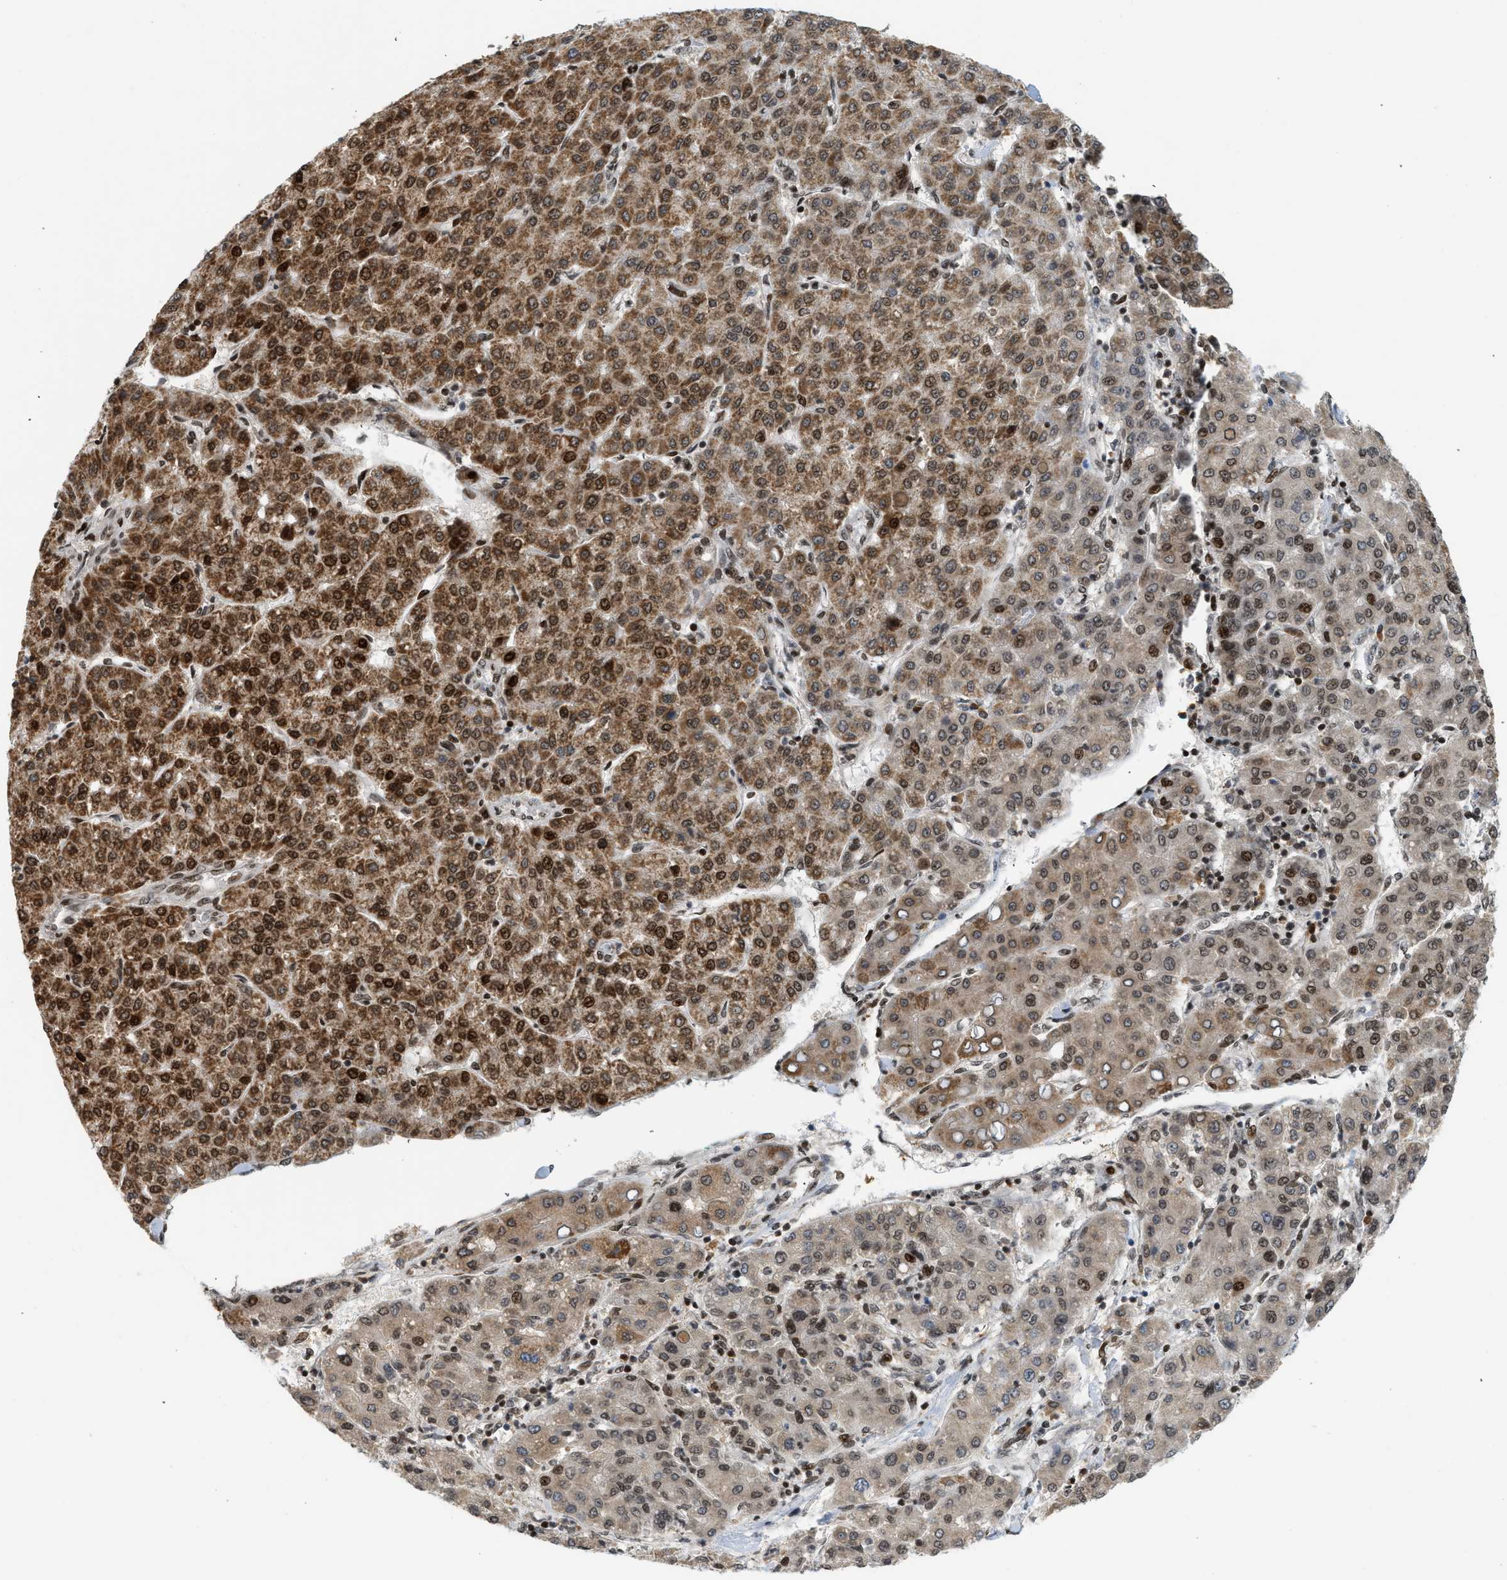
{"staining": {"intensity": "strong", "quantity": "25%-75%", "location": "cytoplasmic/membranous,nuclear"}, "tissue": "liver cancer", "cell_type": "Tumor cells", "image_type": "cancer", "snomed": [{"axis": "morphology", "description": "Carcinoma, Hepatocellular, NOS"}, {"axis": "topography", "description": "Liver"}], "caption": "Hepatocellular carcinoma (liver) stained with IHC reveals strong cytoplasmic/membranous and nuclear expression in approximately 25%-75% of tumor cells.", "gene": "ZNF22", "patient": {"sex": "male", "age": 65}}